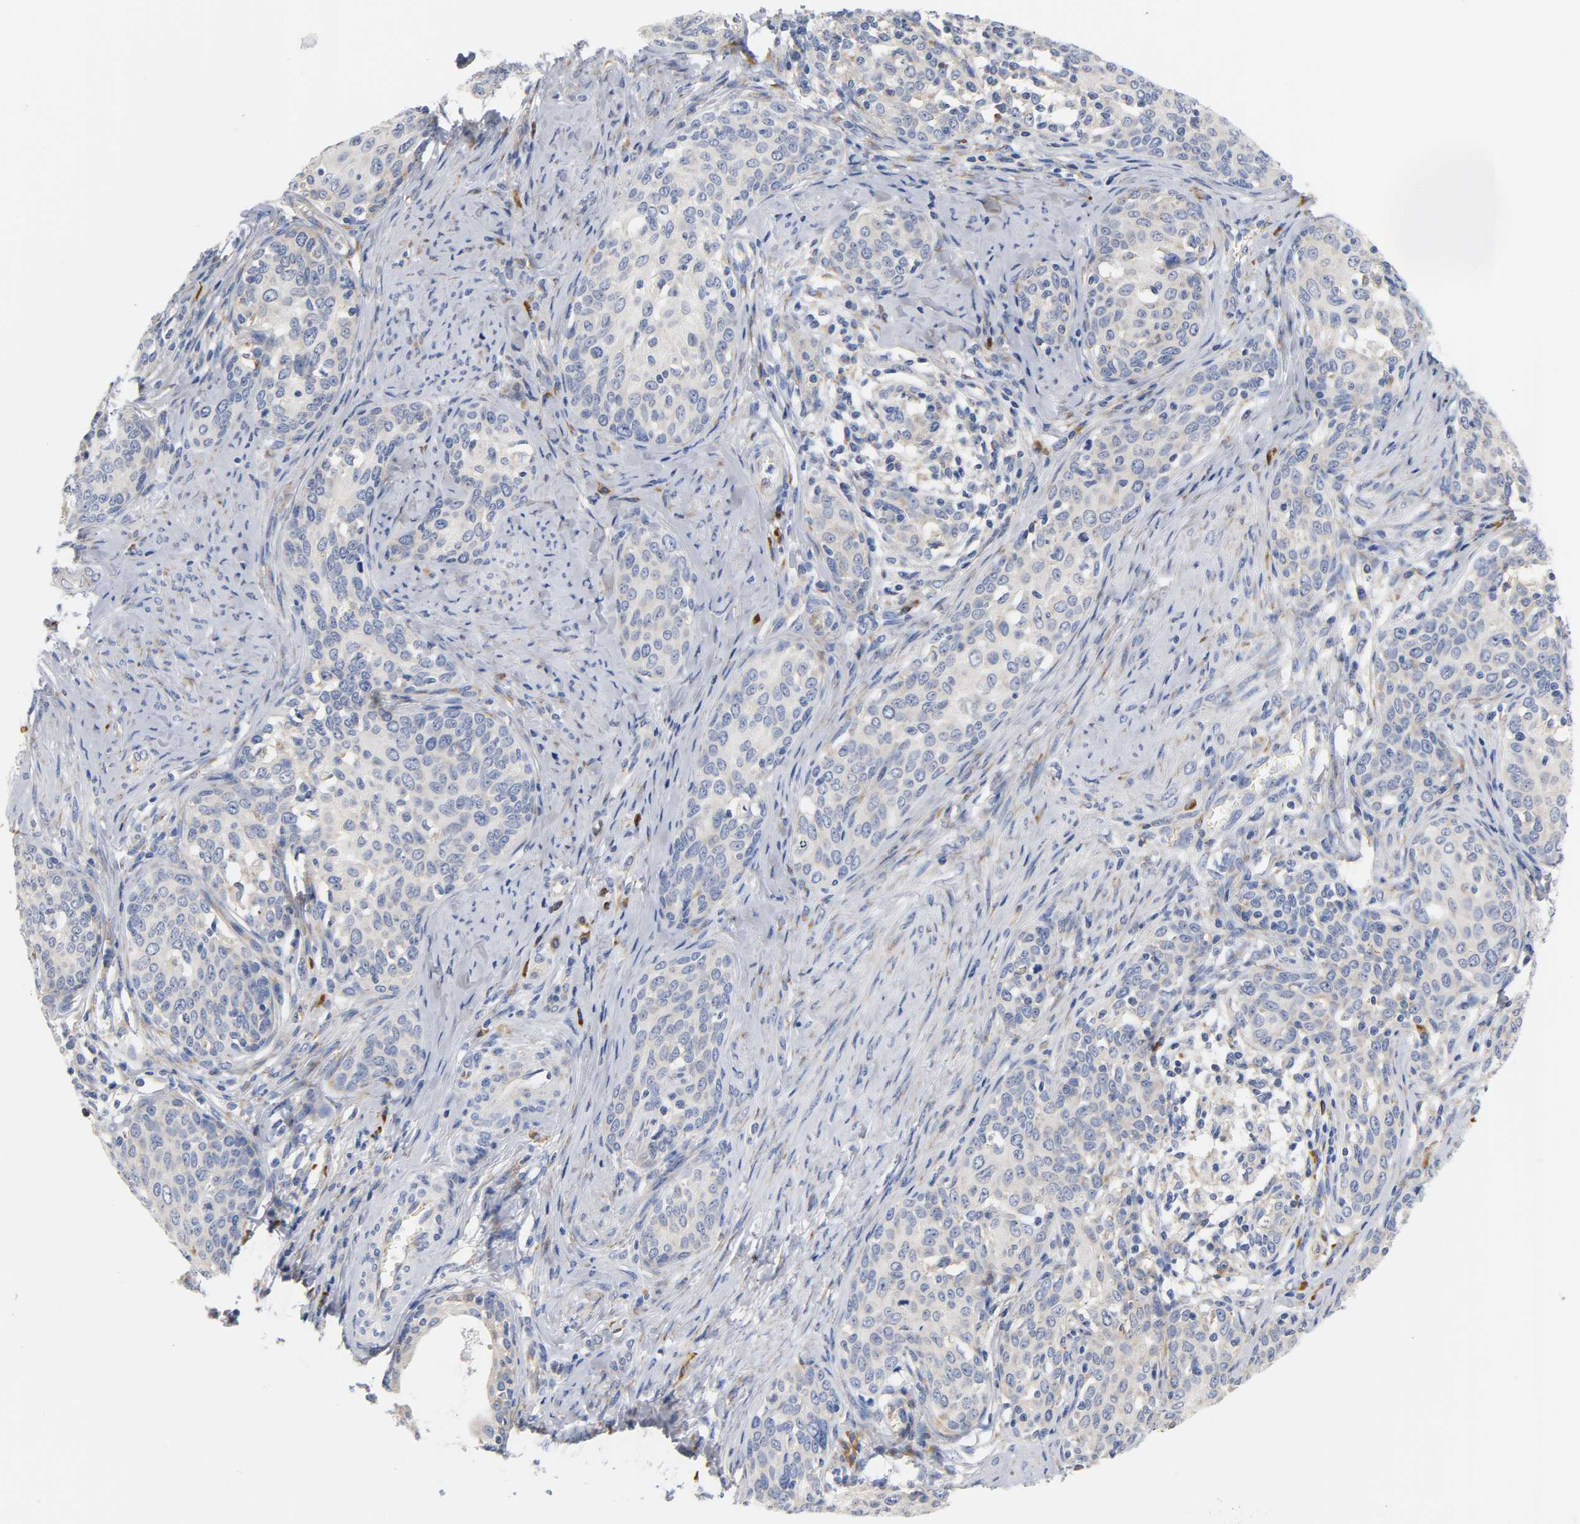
{"staining": {"intensity": "negative", "quantity": "none", "location": "none"}, "tissue": "cervical cancer", "cell_type": "Tumor cells", "image_type": "cancer", "snomed": [{"axis": "morphology", "description": "Squamous cell carcinoma, NOS"}, {"axis": "morphology", "description": "Adenocarcinoma, NOS"}, {"axis": "topography", "description": "Cervix"}], "caption": "DAB immunohistochemical staining of cervical squamous cell carcinoma reveals no significant expression in tumor cells.", "gene": "REL", "patient": {"sex": "female", "age": 52}}